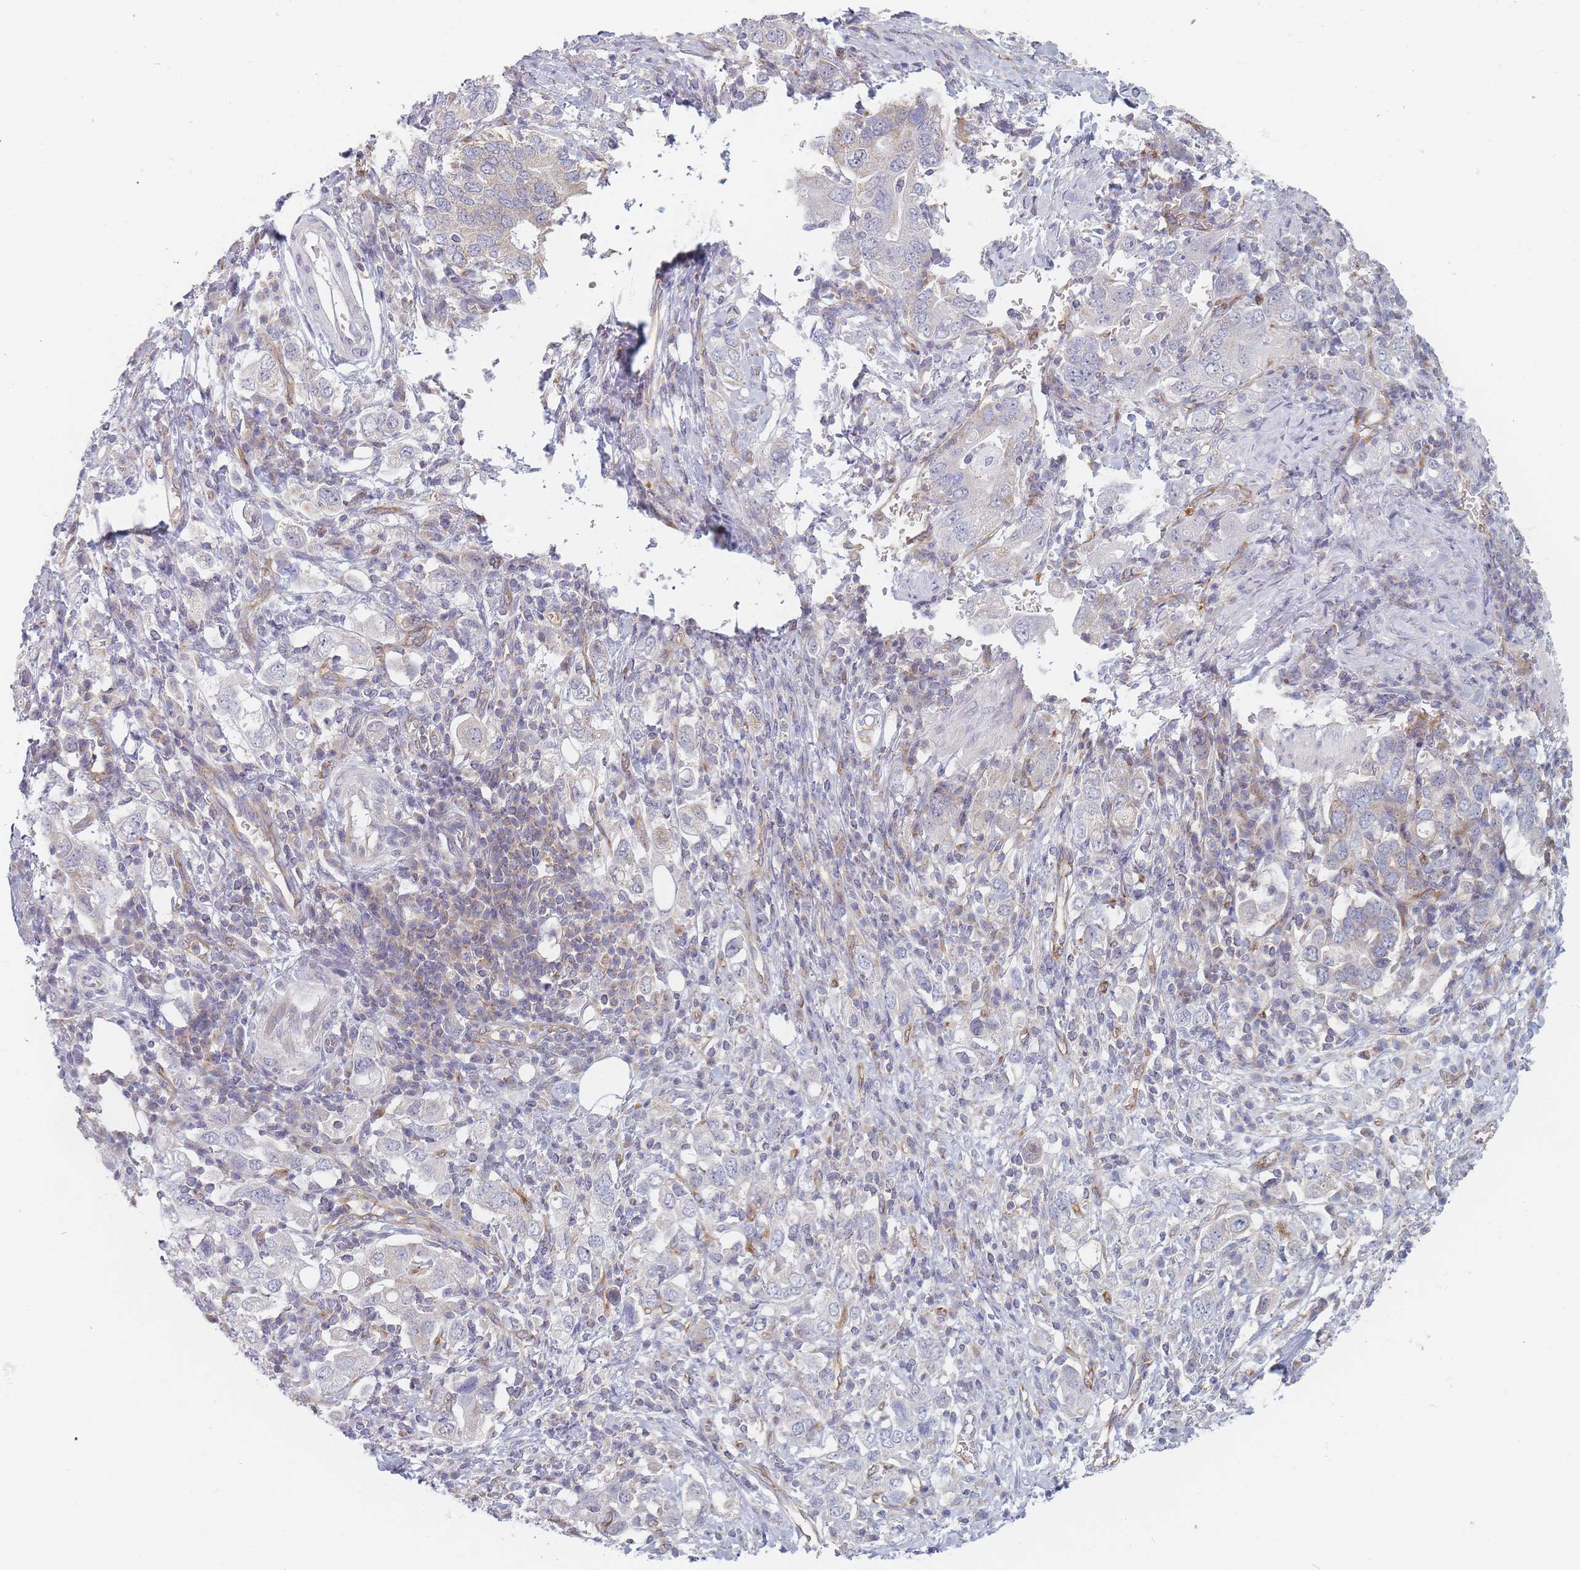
{"staining": {"intensity": "weak", "quantity": "<25%", "location": "cytoplasmic/membranous"}, "tissue": "stomach cancer", "cell_type": "Tumor cells", "image_type": "cancer", "snomed": [{"axis": "morphology", "description": "Adenocarcinoma, NOS"}, {"axis": "topography", "description": "Stomach, upper"}, {"axis": "topography", "description": "Stomach"}], "caption": "Human stomach cancer stained for a protein using immunohistochemistry displays no expression in tumor cells.", "gene": "MAP1S", "patient": {"sex": "male", "age": 62}}